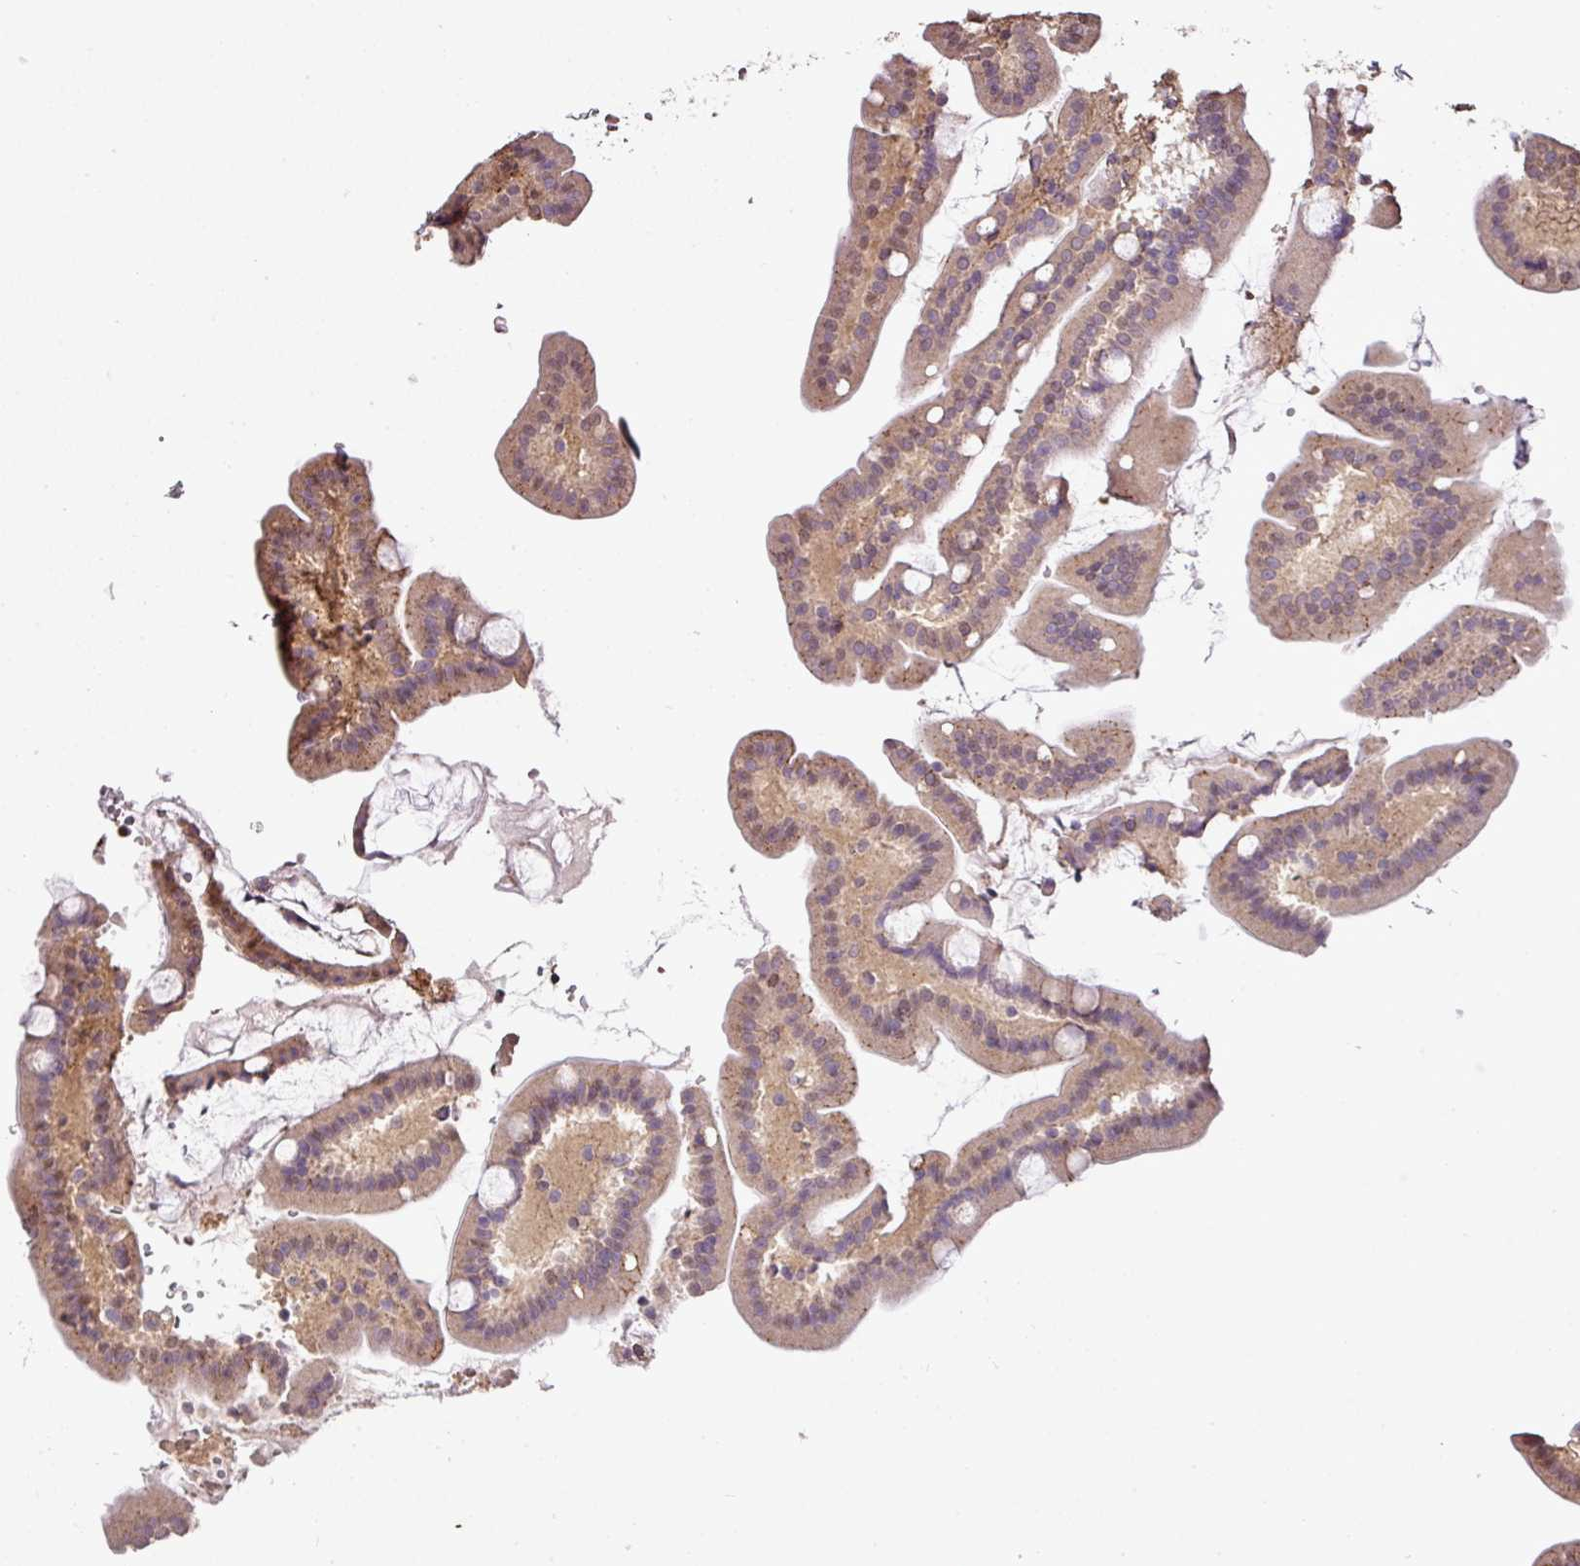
{"staining": {"intensity": "moderate", "quantity": "25%-75%", "location": "cytoplasmic/membranous"}, "tissue": "duodenum", "cell_type": "Glandular cells", "image_type": "normal", "snomed": [{"axis": "morphology", "description": "Normal tissue, NOS"}, {"axis": "topography", "description": "Duodenum"}], "caption": "High-power microscopy captured an IHC photomicrograph of unremarkable duodenum, revealing moderate cytoplasmic/membranous expression in about 25%-75% of glandular cells.", "gene": "JPH2", "patient": {"sex": "male", "age": 55}}